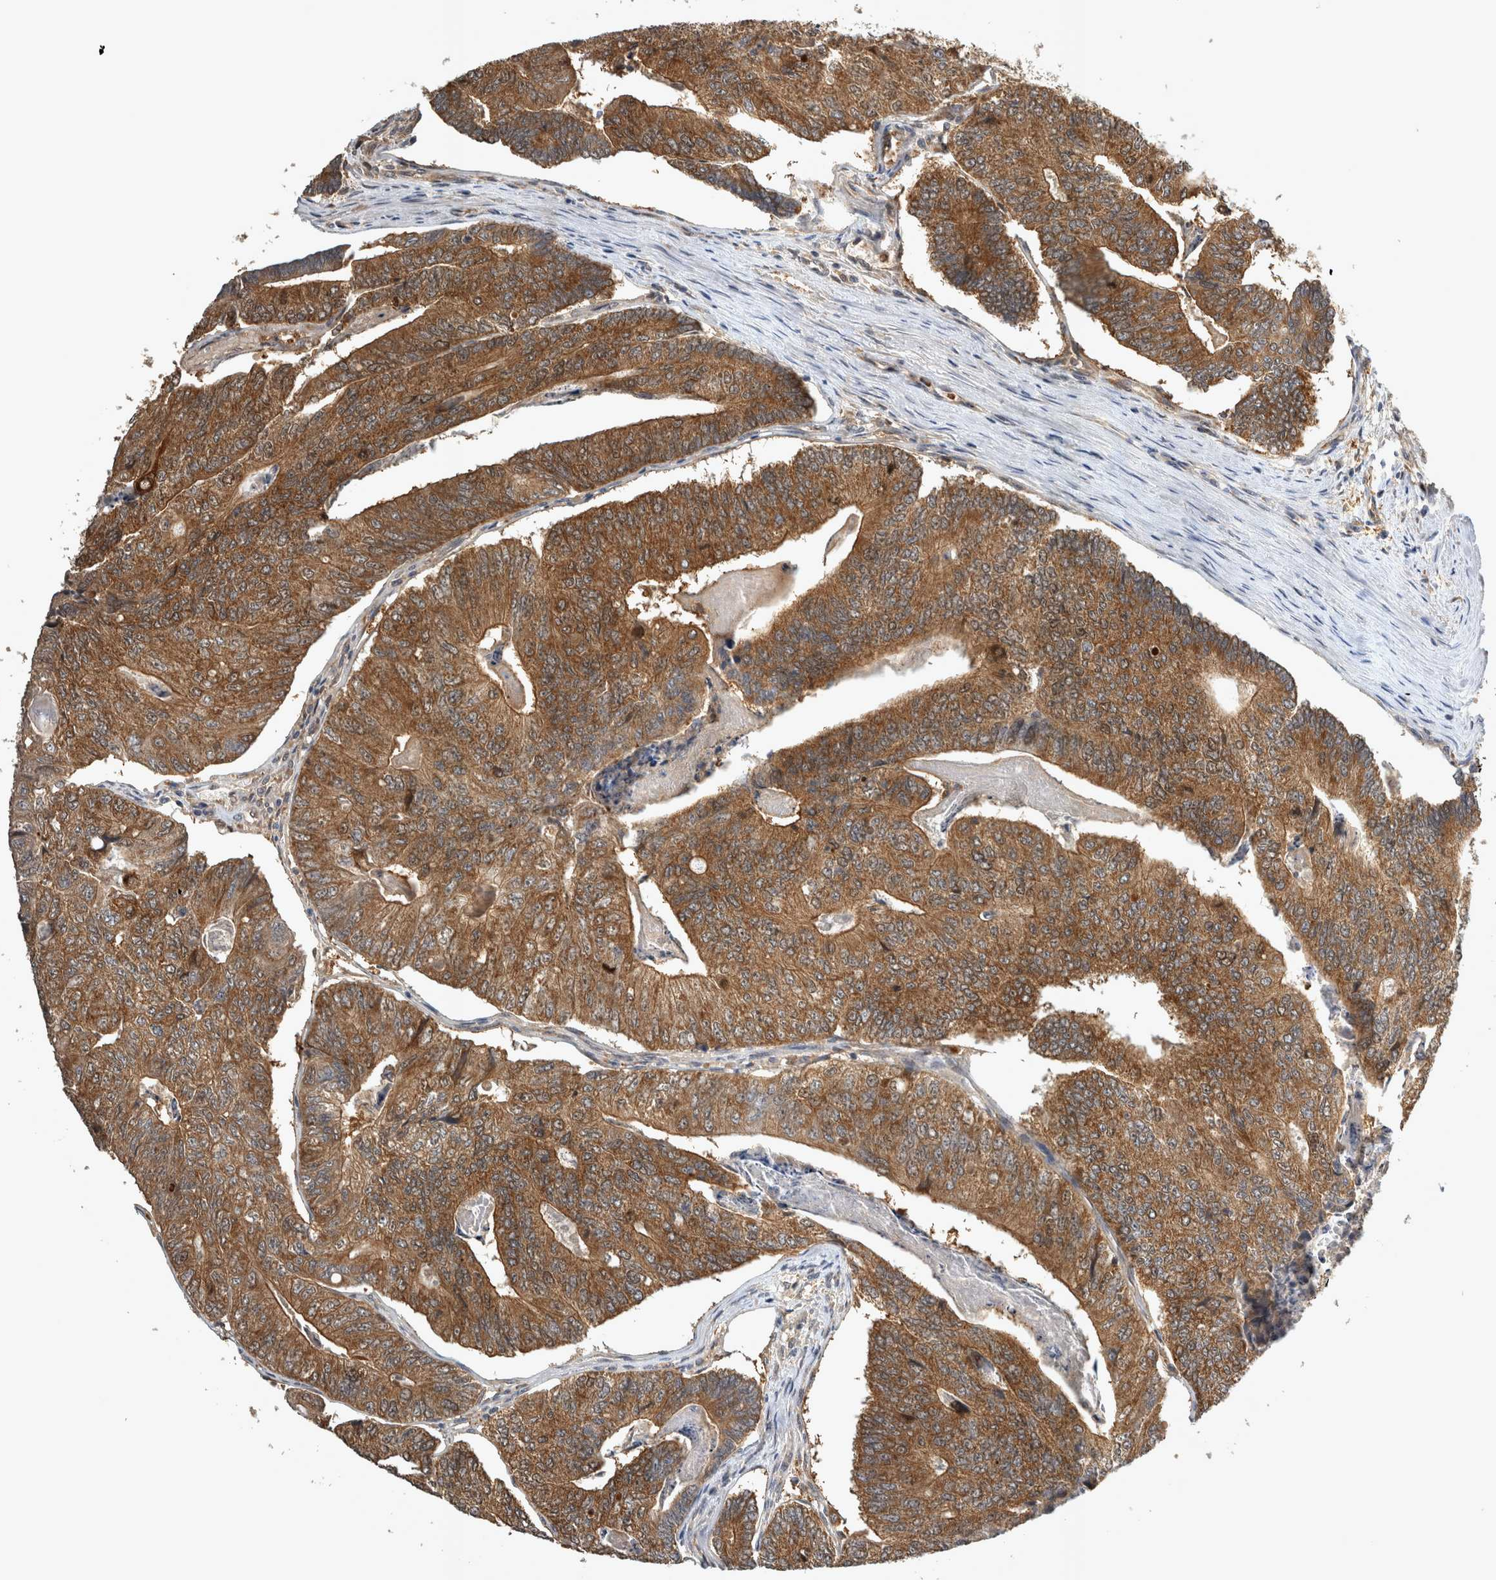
{"staining": {"intensity": "strong", "quantity": ">75%", "location": "cytoplasmic/membranous"}, "tissue": "colorectal cancer", "cell_type": "Tumor cells", "image_type": "cancer", "snomed": [{"axis": "morphology", "description": "Adenocarcinoma, NOS"}, {"axis": "topography", "description": "Colon"}], "caption": "Immunohistochemistry of human colorectal adenocarcinoma reveals high levels of strong cytoplasmic/membranous positivity in about >75% of tumor cells. (DAB IHC, brown staining for protein, blue staining for nuclei).", "gene": "TRMT61B", "patient": {"sex": "female", "age": 67}}